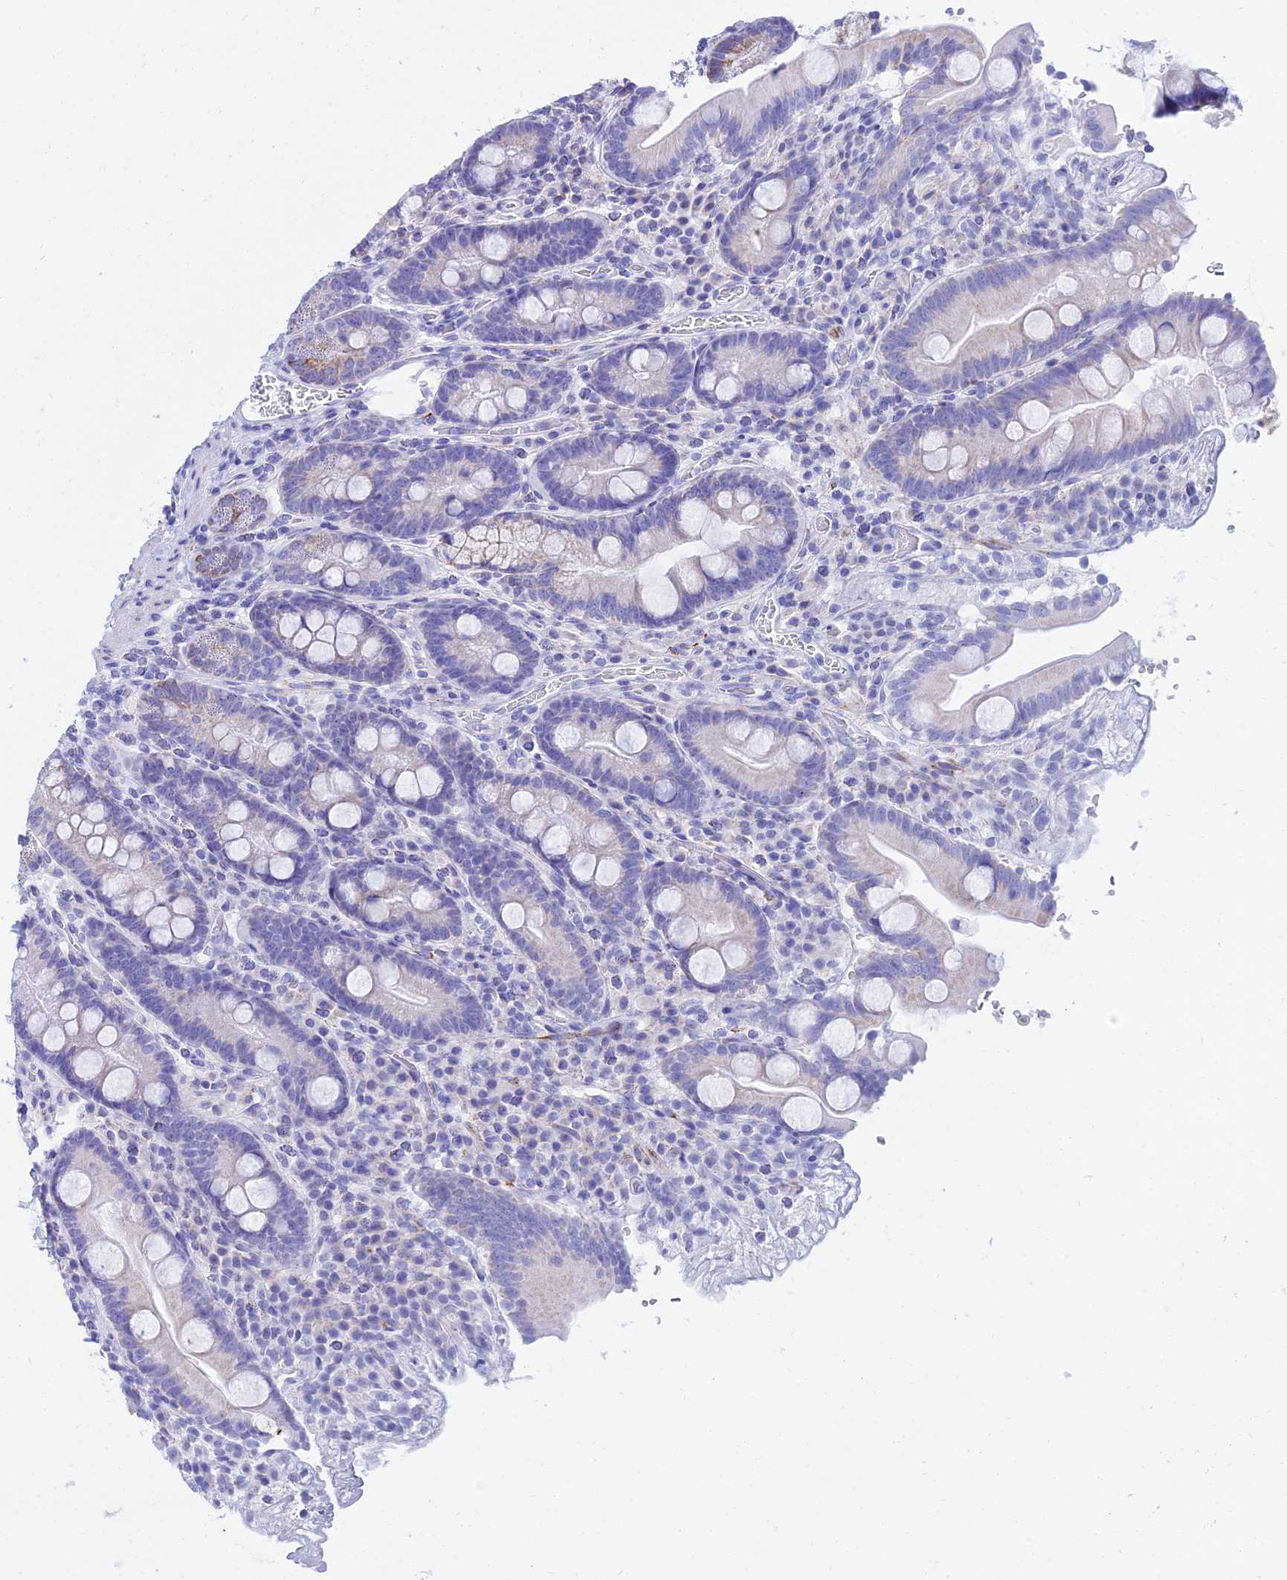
{"staining": {"intensity": "moderate", "quantity": "25%-75%", "location": "cytoplasmic/membranous"}, "tissue": "duodenum", "cell_type": "Glandular cells", "image_type": "normal", "snomed": [{"axis": "morphology", "description": "Normal tissue, NOS"}, {"axis": "topography", "description": "Duodenum"}], "caption": "This image demonstrates immunohistochemistry (IHC) staining of benign human duodenum, with medium moderate cytoplasmic/membranous staining in approximately 25%-75% of glandular cells.", "gene": "PKN3", "patient": {"sex": "male", "age": 35}}